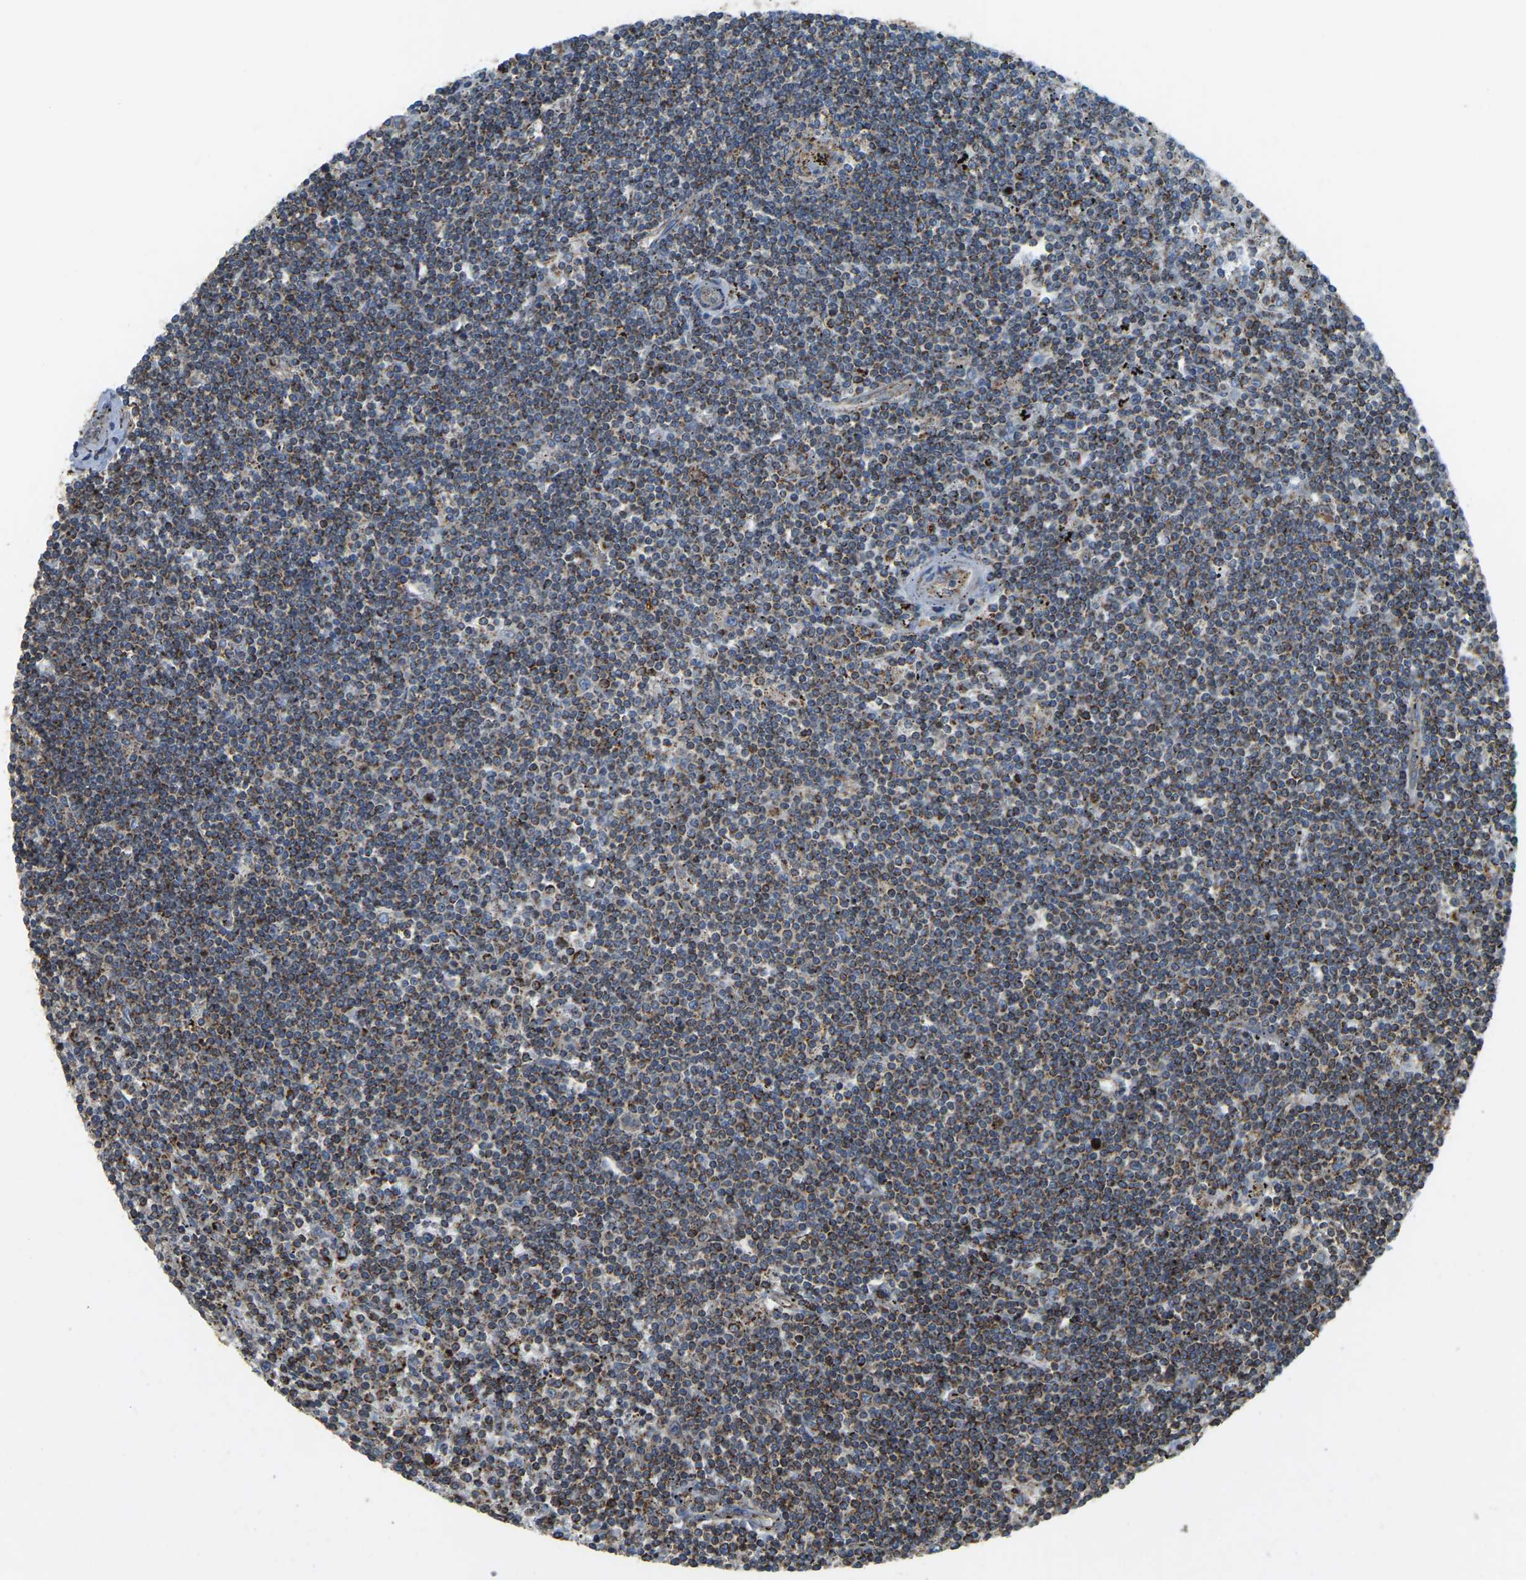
{"staining": {"intensity": "moderate", "quantity": ">75%", "location": "cytoplasmic/membranous"}, "tissue": "lymphoma", "cell_type": "Tumor cells", "image_type": "cancer", "snomed": [{"axis": "morphology", "description": "Malignant lymphoma, non-Hodgkin's type, Low grade"}, {"axis": "topography", "description": "Spleen"}], "caption": "IHC photomicrograph of human low-grade malignant lymphoma, non-Hodgkin's type stained for a protein (brown), which exhibits medium levels of moderate cytoplasmic/membranous staining in approximately >75% of tumor cells.", "gene": "PSMD7", "patient": {"sex": "male", "age": 76}}